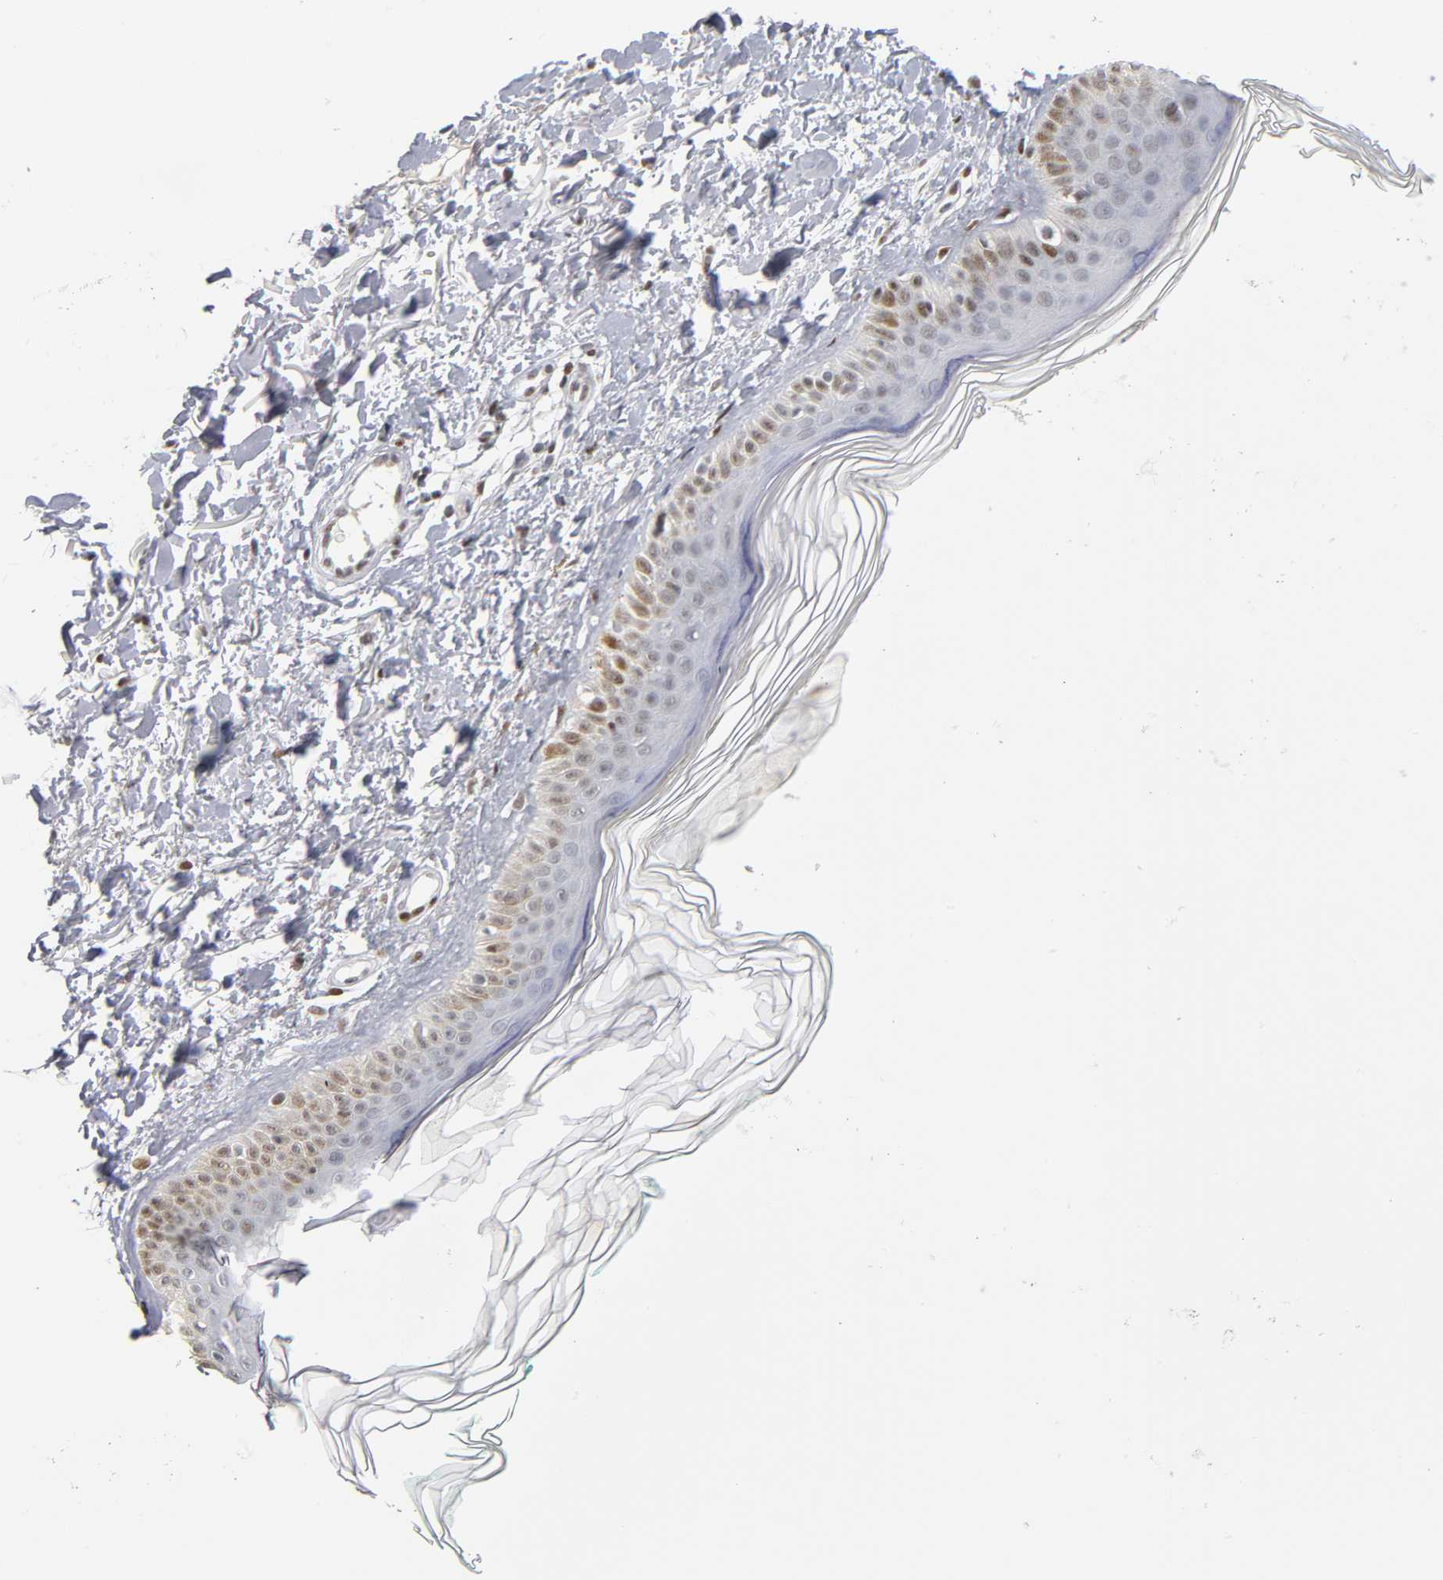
{"staining": {"intensity": "moderate", "quantity": ">75%", "location": "nuclear"}, "tissue": "skin", "cell_type": "Fibroblasts", "image_type": "normal", "snomed": [{"axis": "morphology", "description": "Normal tissue, NOS"}, {"axis": "topography", "description": "Skin"}], "caption": "A histopathology image of skin stained for a protein reveals moderate nuclear brown staining in fibroblasts.", "gene": "SP3", "patient": {"sex": "male", "age": 71}}